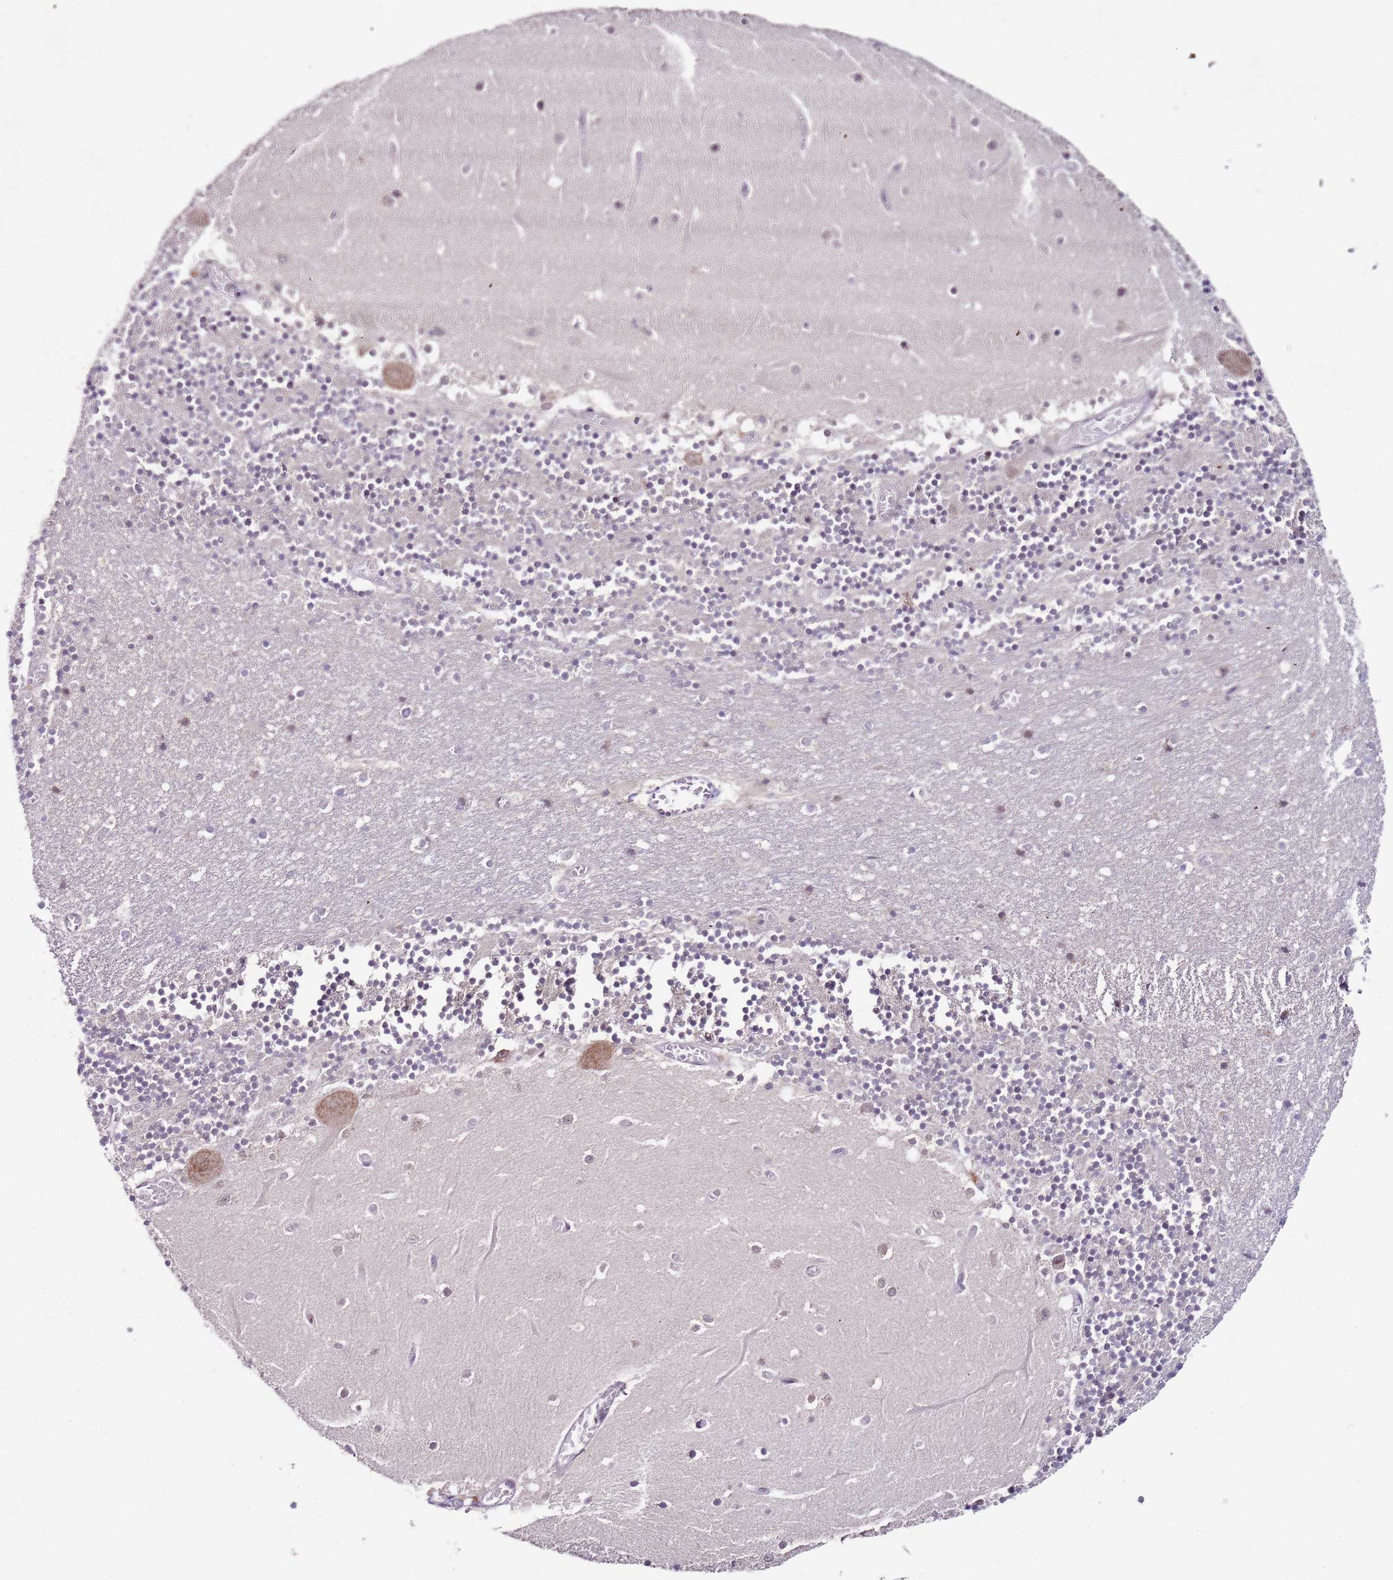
{"staining": {"intensity": "negative", "quantity": "none", "location": "none"}, "tissue": "cerebellum", "cell_type": "Cells in granular layer", "image_type": "normal", "snomed": [{"axis": "morphology", "description": "Normal tissue, NOS"}, {"axis": "topography", "description": "Cerebellum"}], "caption": "Photomicrograph shows no significant protein expression in cells in granular layer of unremarkable cerebellum.", "gene": "FBXL22", "patient": {"sex": "female", "age": 28}}